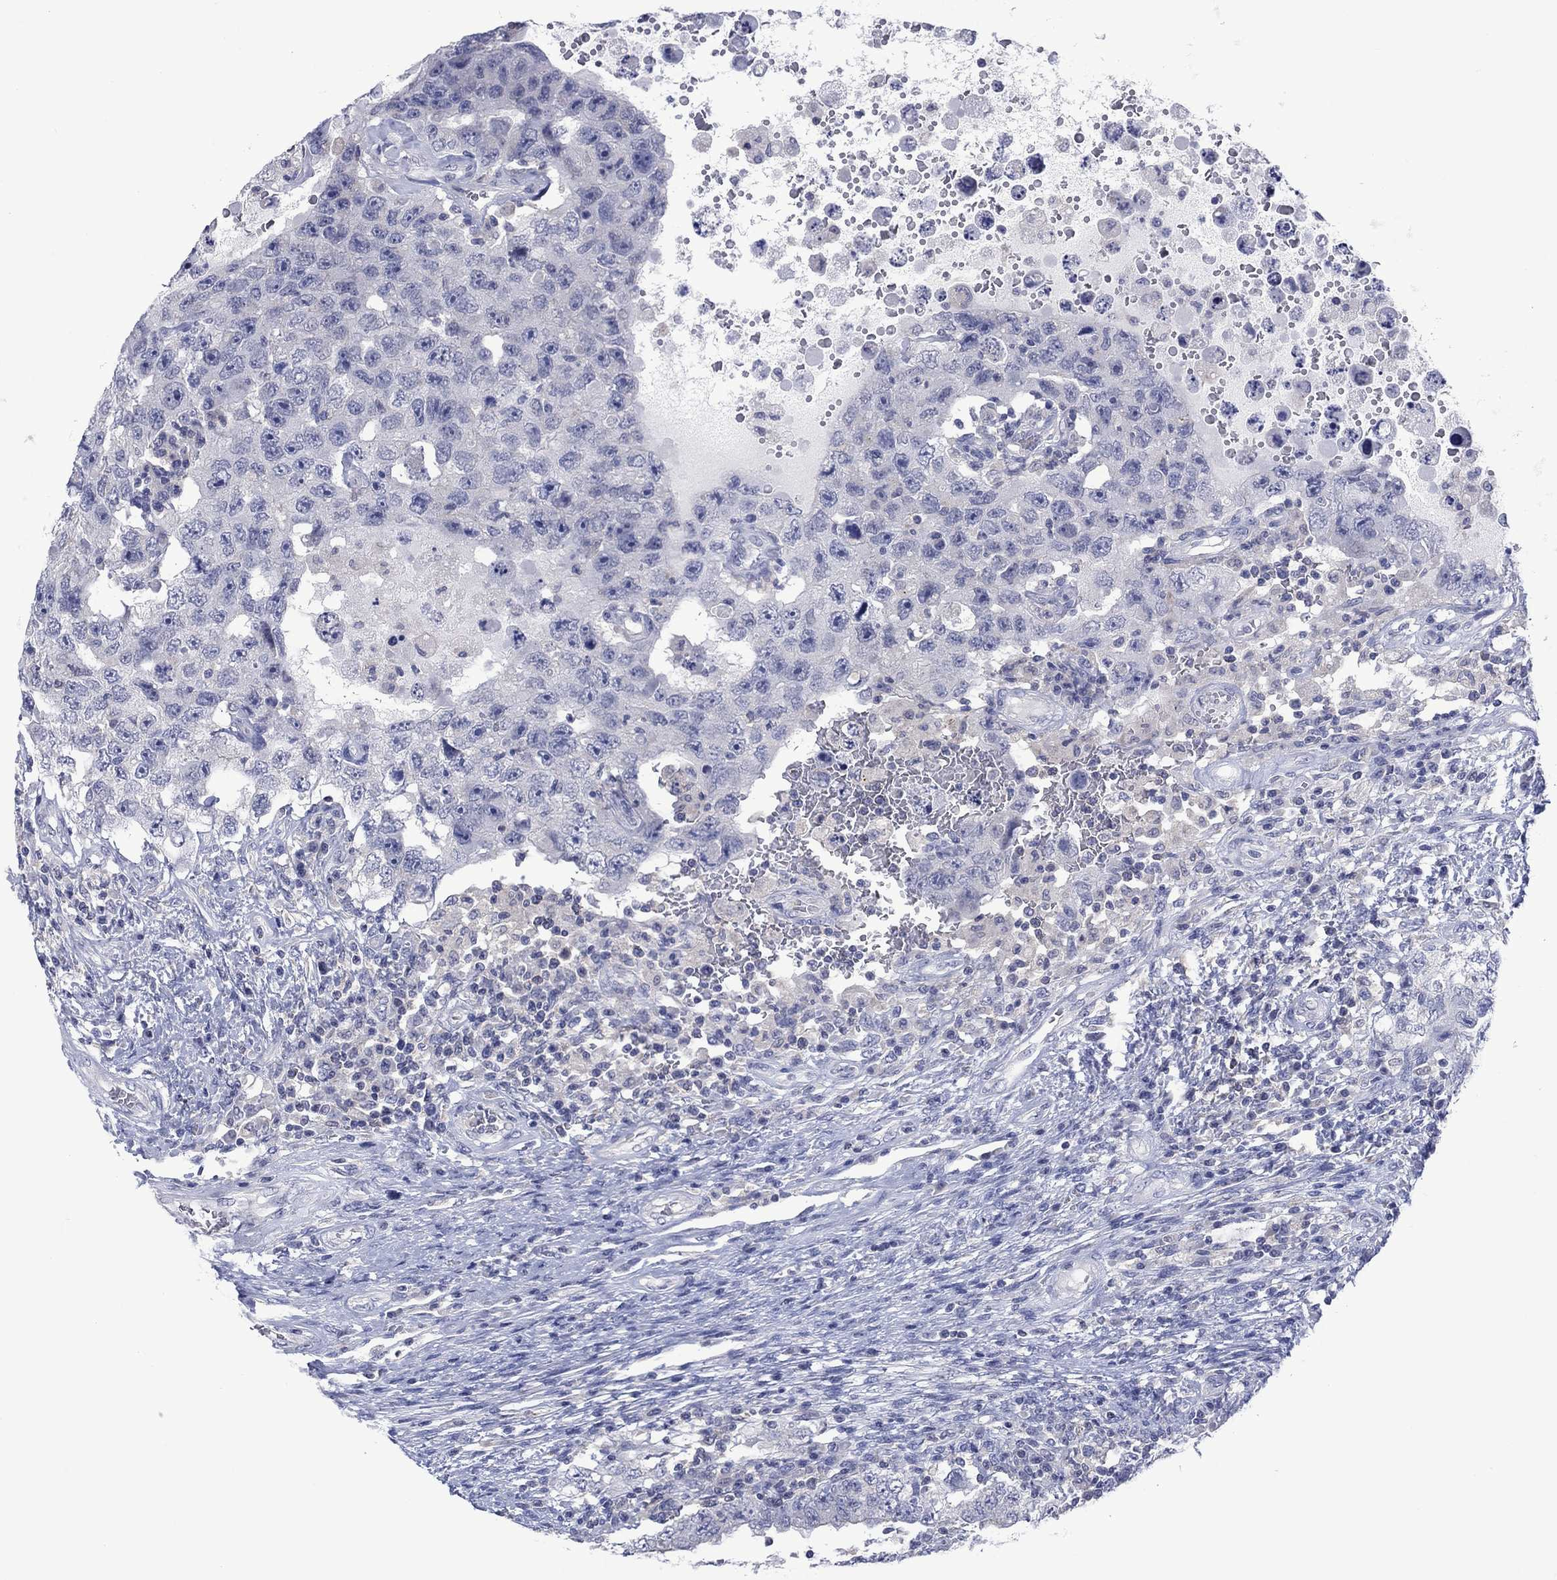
{"staining": {"intensity": "negative", "quantity": "none", "location": "none"}, "tissue": "testis cancer", "cell_type": "Tumor cells", "image_type": "cancer", "snomed": [{"axis": "morphology", "description": "Carcinoma, Embryonal, NOS"}, {"axis": "topography", "description": "Testis"}], "caption": "There is no significant expression in tumor cells of testis embryonal carcinoma.", "gene": "FER1L6", "patient": {"sex": "male", "age": 26}}